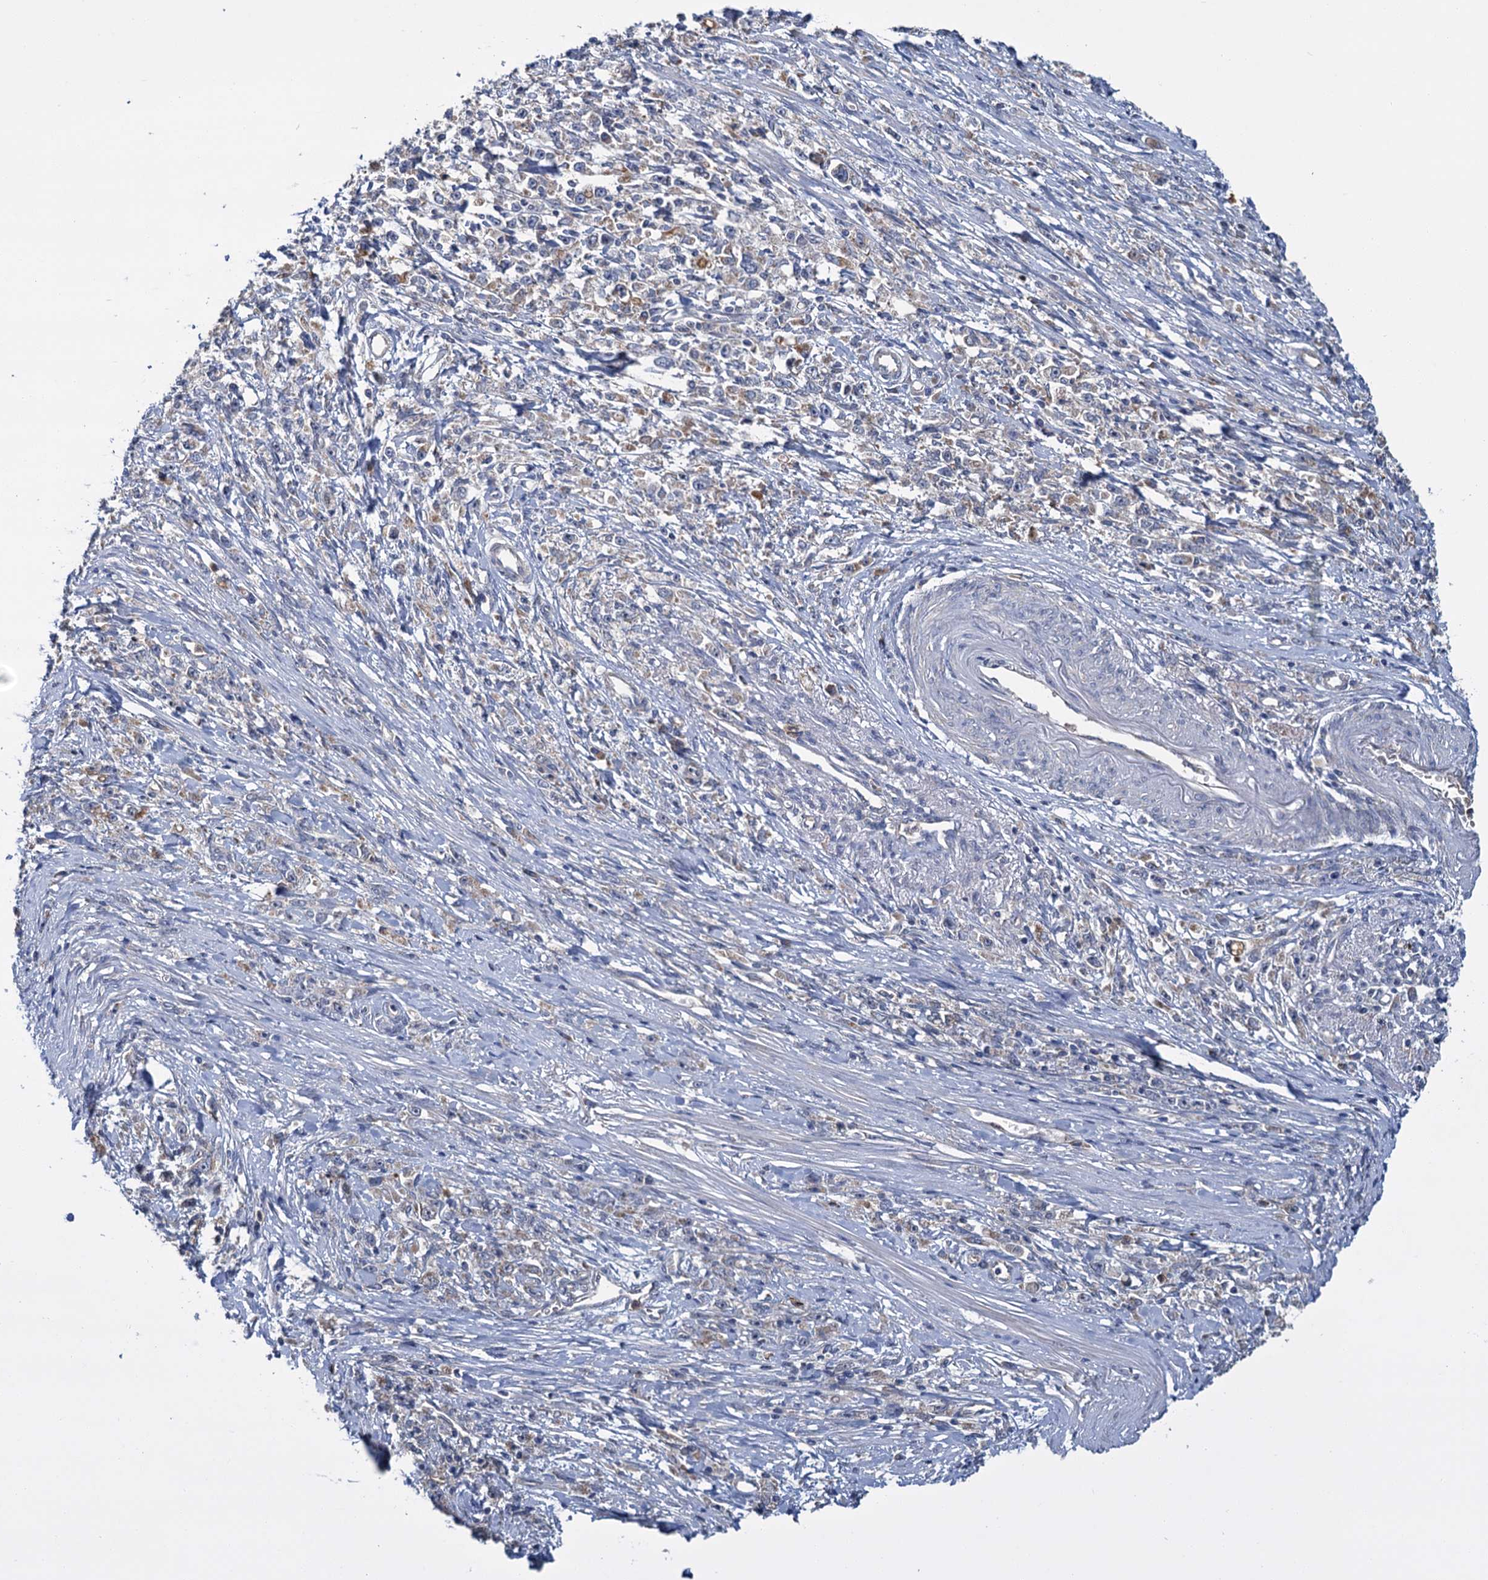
{"staining": {"intensity": "negative", "quantity": "none", "location": "none"}, "tissue": "stomach cancer", "cell_type": "Tumor cells", "image_type": "cancer", "snomed": [{"axis": "morphology", "description": "Adenocarcinoma, NOS"}, {"axis": "topography", "description": "Stomach"}], "caption": "IHC micrograph of human stomach cancer stained for a protein (brown), which demonstrates no staining in tumor cells.", "gene": "DYNC2H1", "patient": {"sex": "female", "age": 59}}